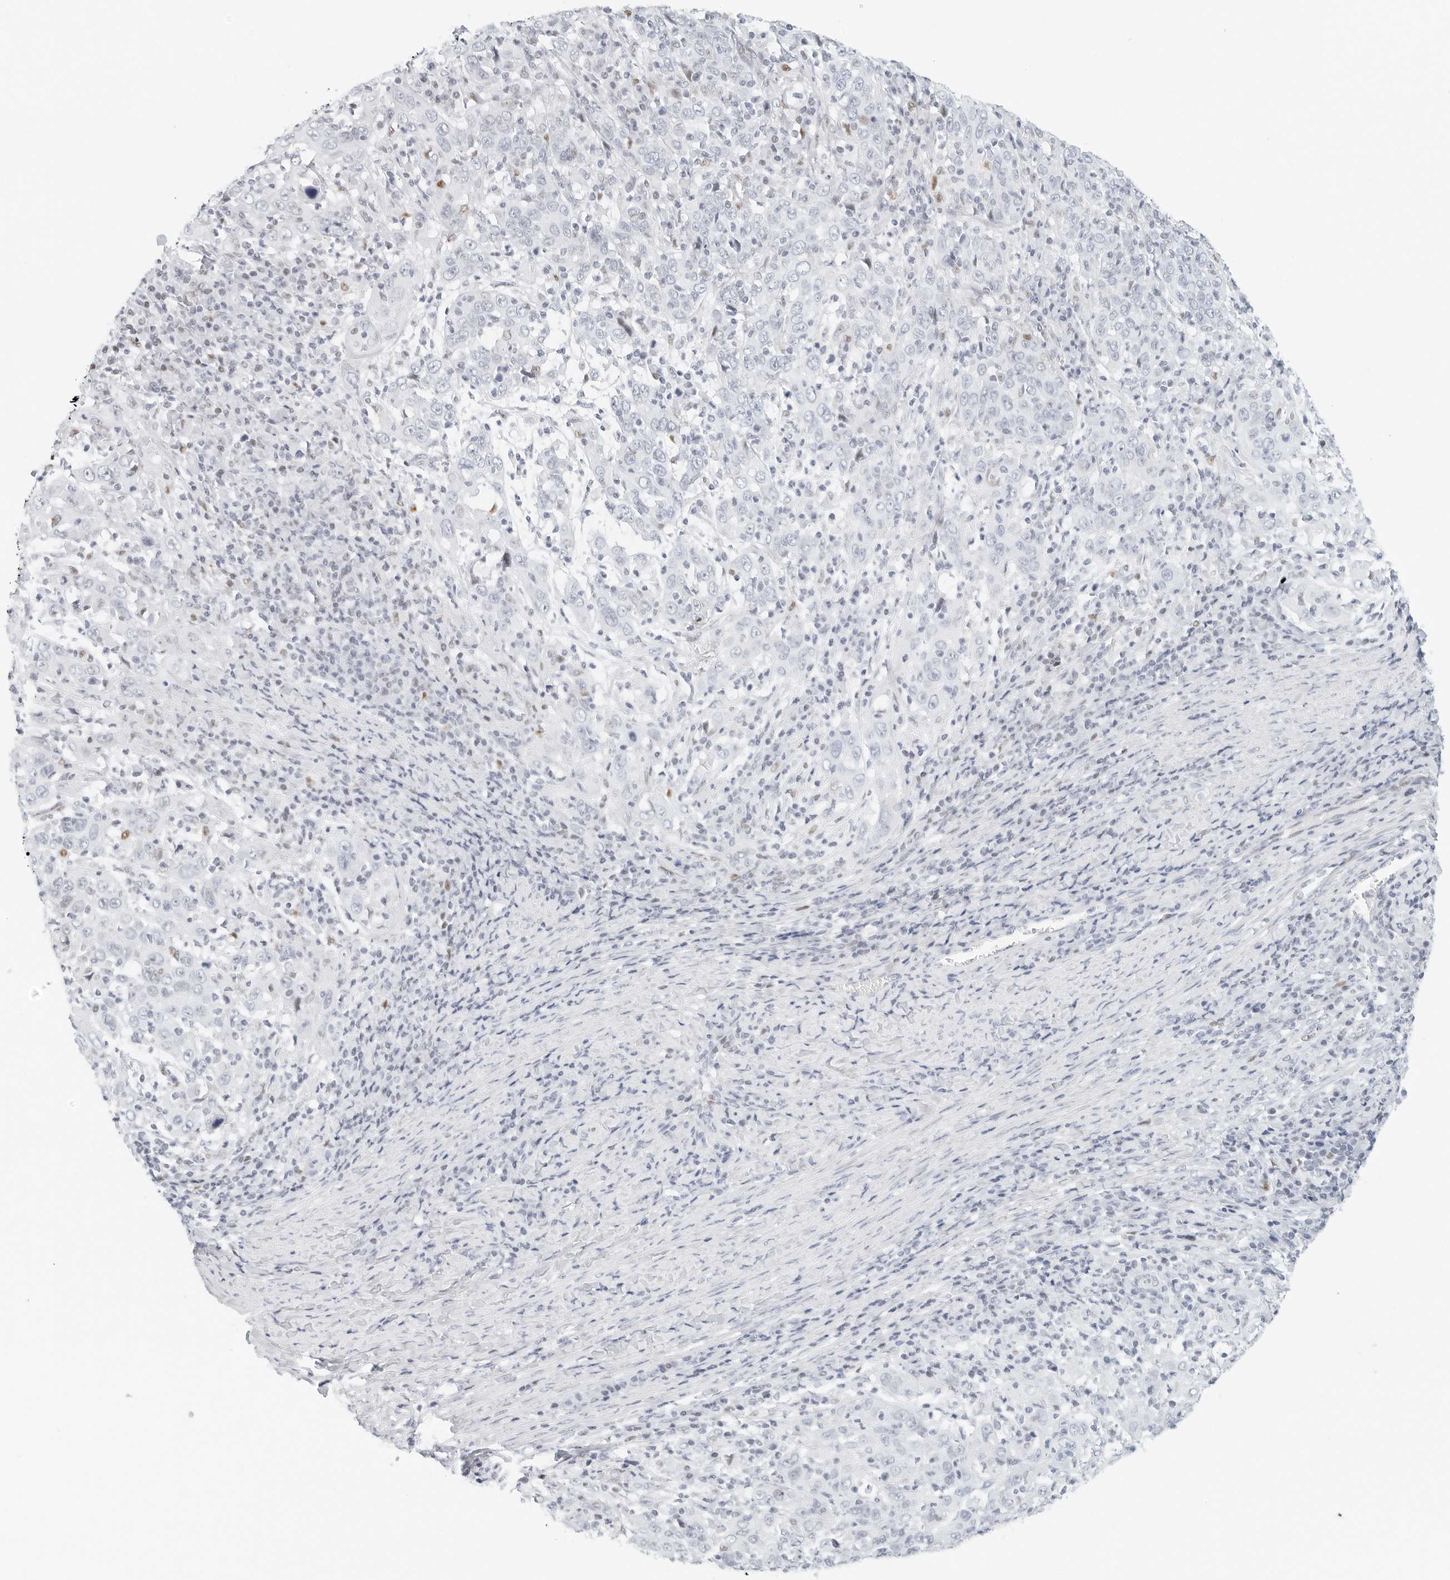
{"staining": {"intensity": "negative", "quantity": "none", "location": "none"}, "tissue": "cervical cancer", "cell_type": "Tumor cells", "image_type": "cancer", "snomed": [{"axis": "morphology", "description": "Squamous cell carcinoma, NOS"}, {"axis": "topography", "description": "Cervix"}], "caption": "A high-resolution micrograph shows immunohistochemistry staining of cervical squamous cell carcinoma, which demonstrates no significant staining in tumor cells.", "gene": "NTMT2", "patient": {"sex": "female", "age": 46}}